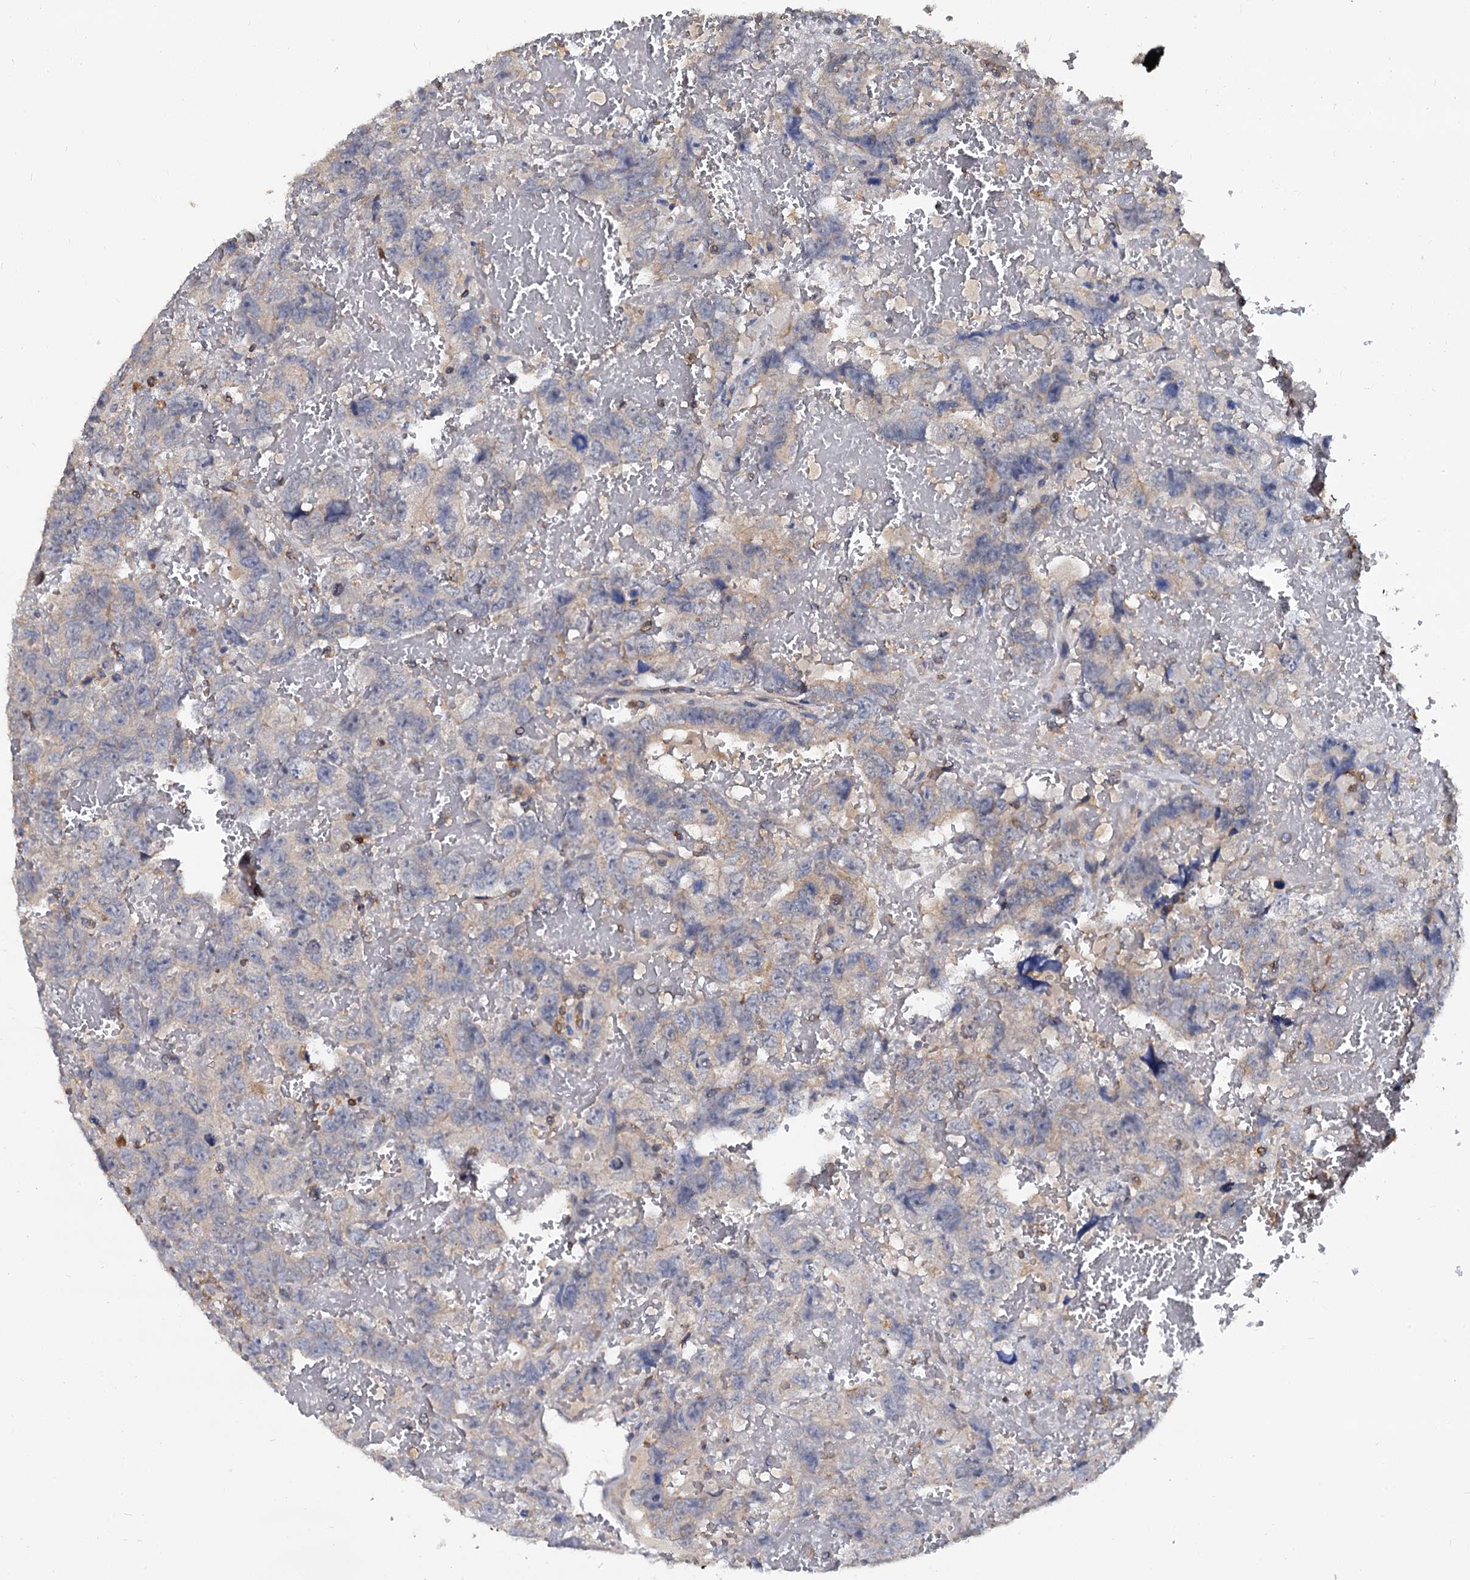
{"staining": {"intensity": "weak", "quantity": "<25%", "location": "cytoplasmic/membranous"}, "tissue": "testis cancer", "cell_type": "Tumor cells", "image_type": "cancer", "snomed": [{"axis": "morphology", "description": "Carcinoma, Embryonal, NOS"}, {"axis": "topography", "description": "Testis"}], "caption": "An image of human testis cancer is negative for staining in tumor cells.", "gene": "ANKRD13A", "patient": {"sex": "male", "age": 45}}